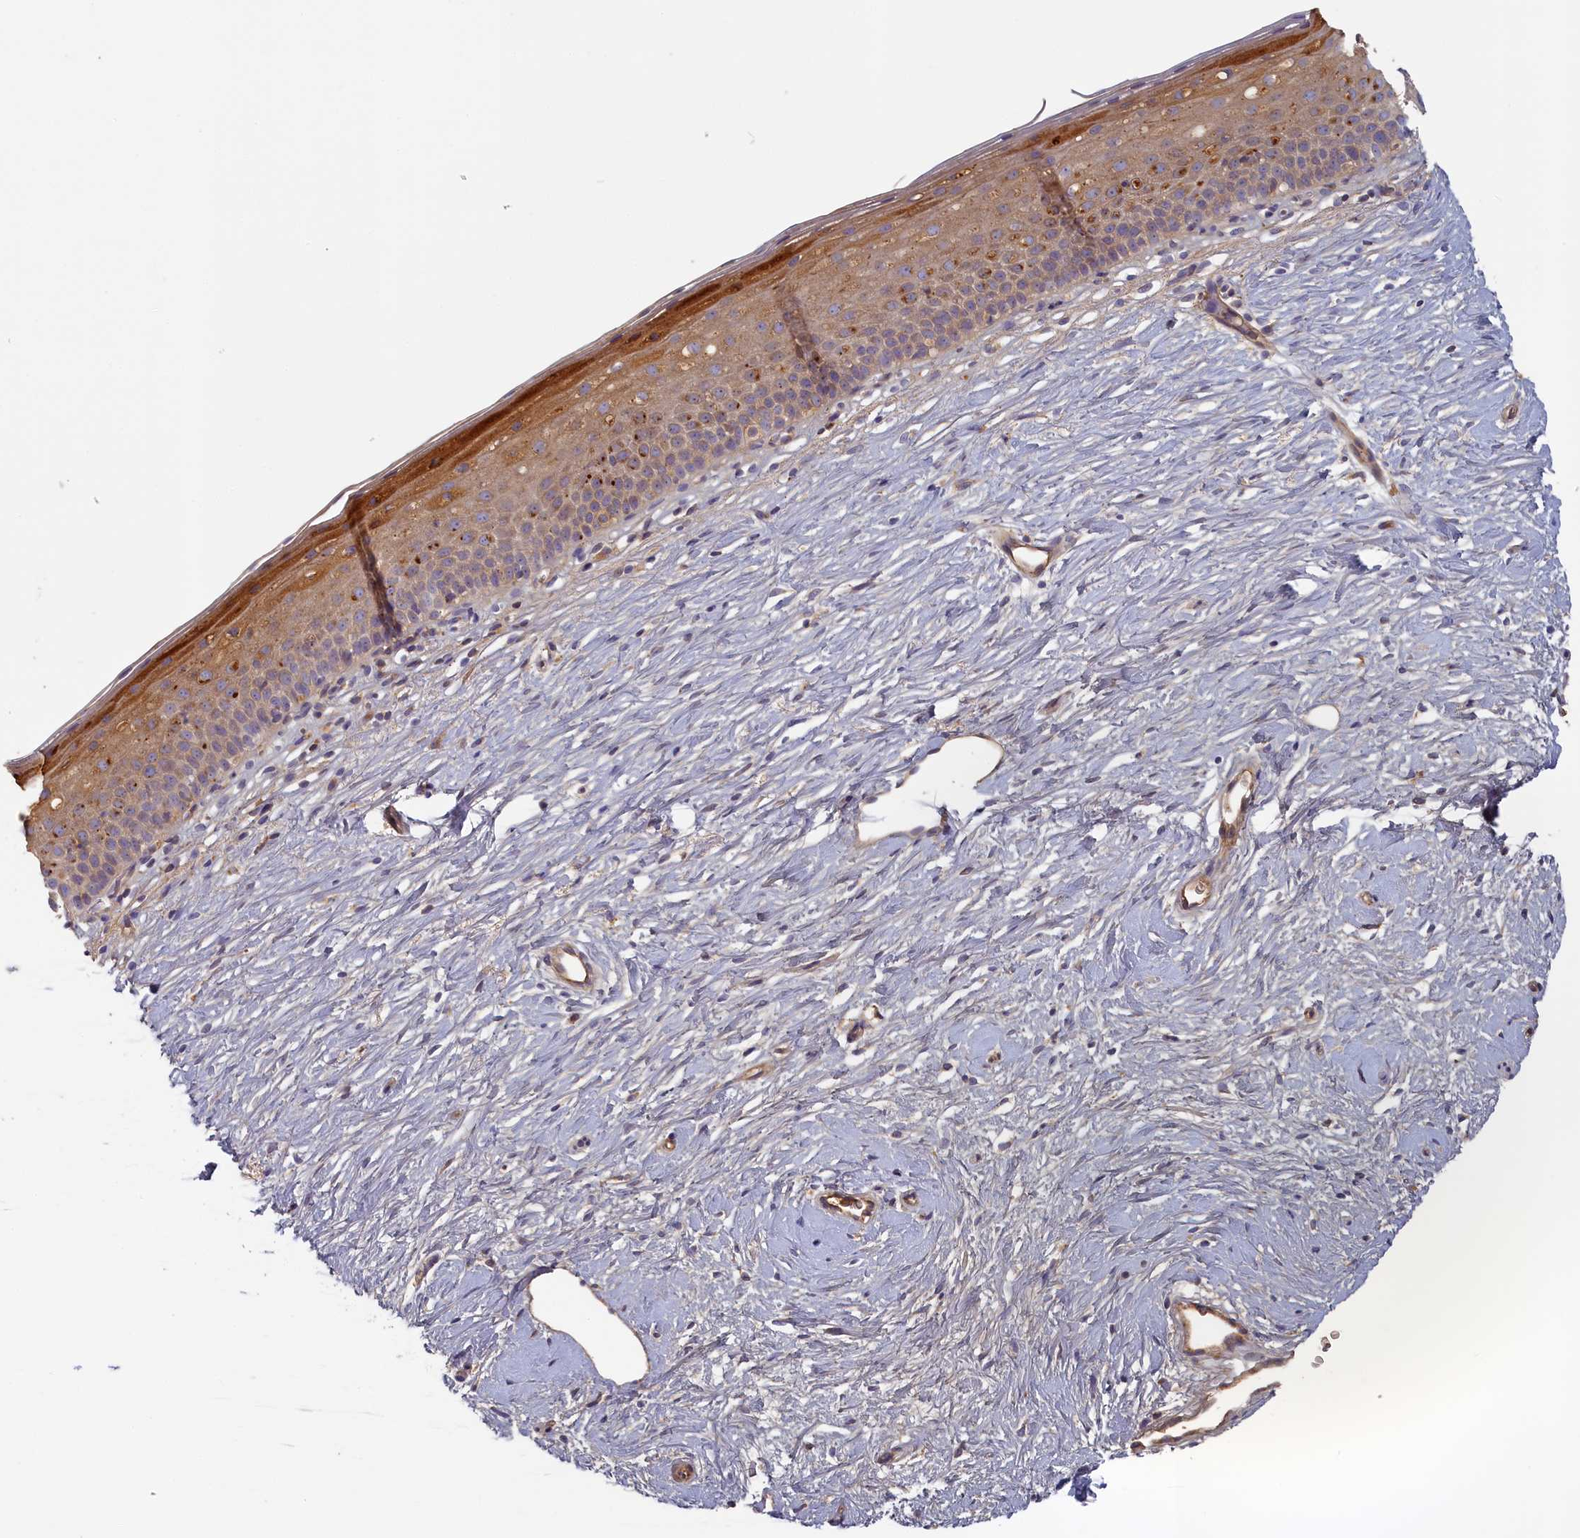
{"staining": {"intensity": "weak", "quantity": "<25%", "location": "cytoplasmic/membranous"}, "tissue": "cervix", "cell_type": "Glandular cells", "image_type": "normal", "snomed": [{"axis": "morphology", "description": "Normal tissue, NOS"}, {"axis": "topography", "description": "Cervix"}], "caption": "Cervix stained for a protein using immunohistochemistry (IHC) reveals no expression glandular cells.", "gene": "STX16", "patient": {"sex": "female", "age": 57}}